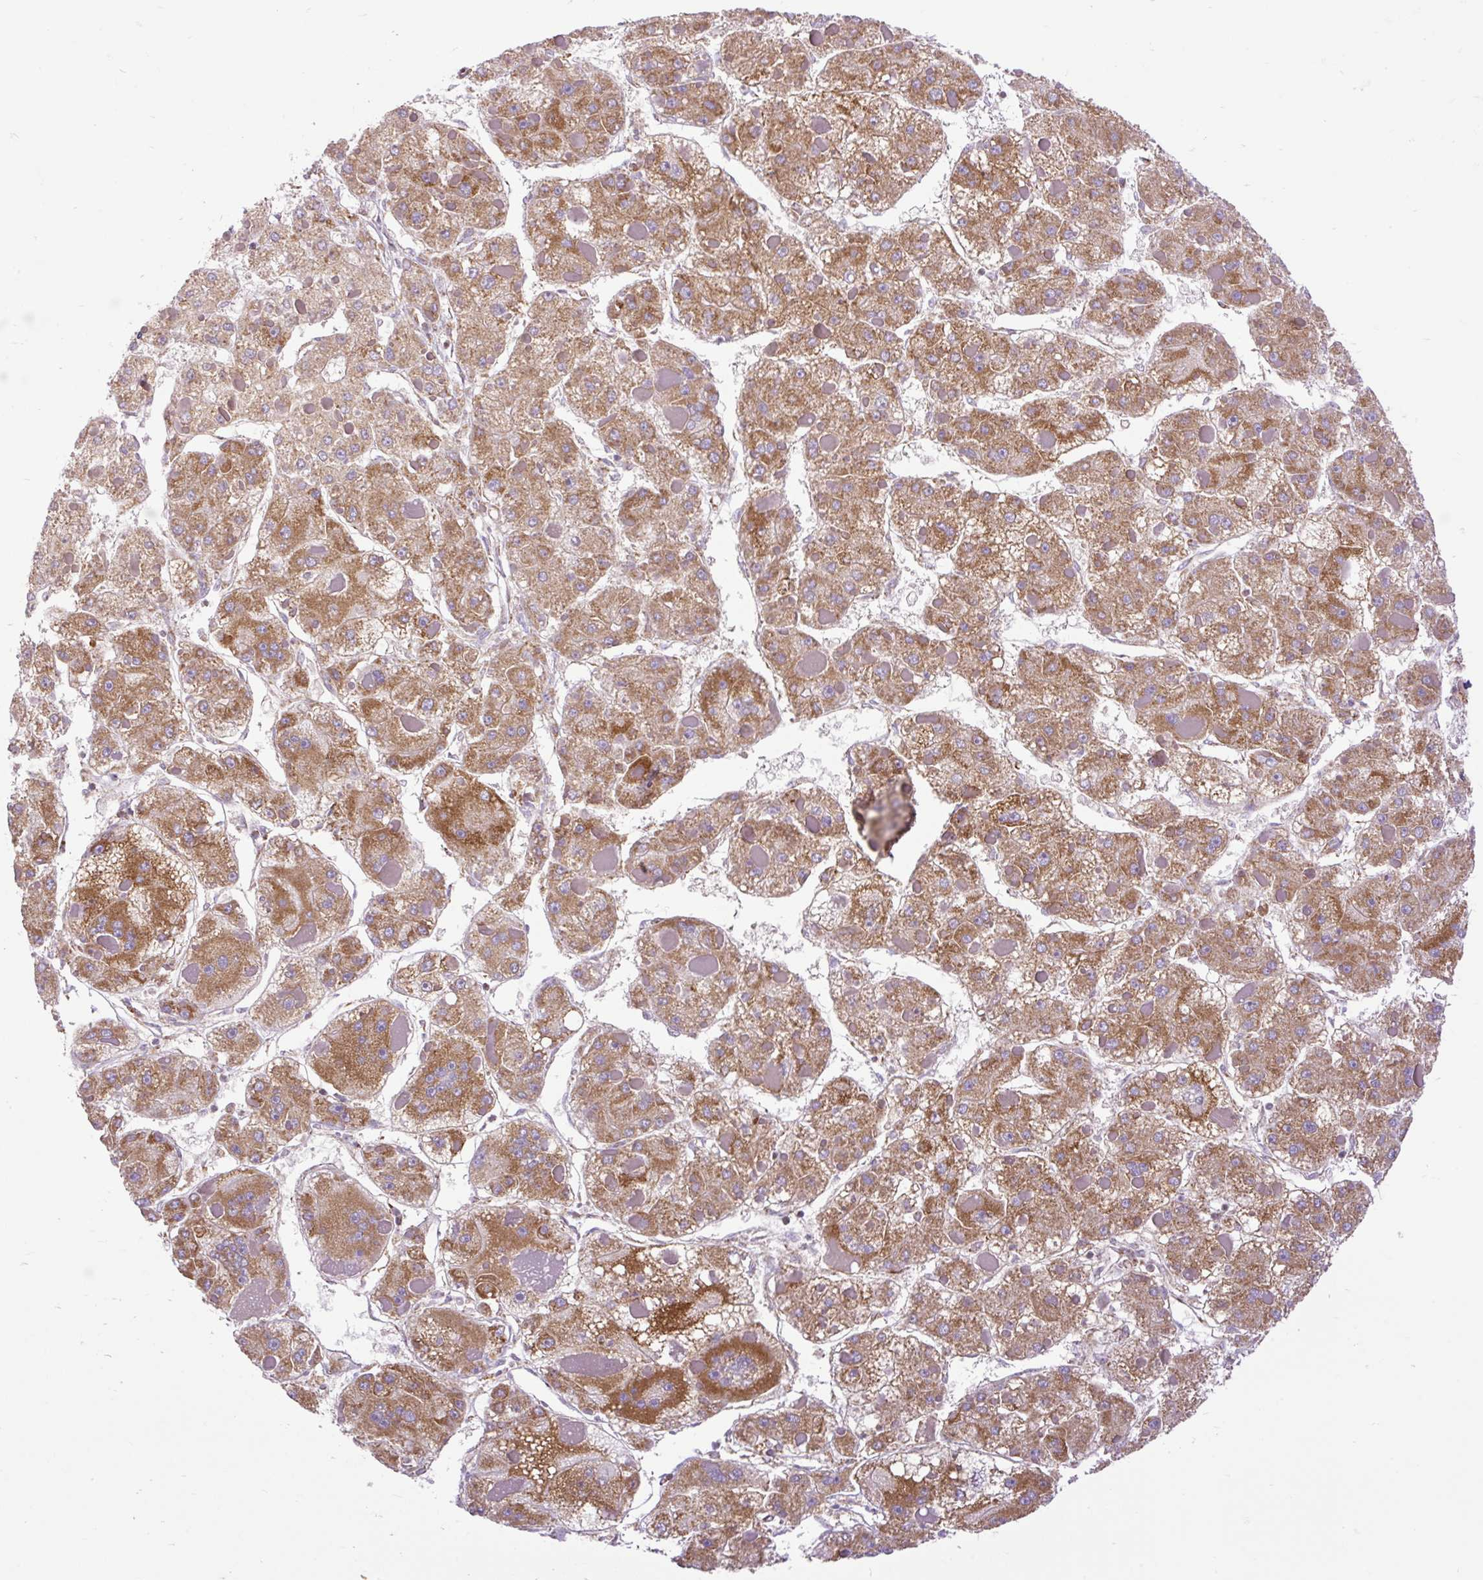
{"staining": {"intensity": "moderate", "quantity": ">75%", "location": "cytoplasmic/membranous"}, "tissue": "liver cancer", "cell_type": "Tumor cells", "image_type": "cancer", "snomed": [{"axis": "morphology", "description": "Carcinoma, Hepatocellular, NOS"}, {"axis": "topography", "description": "Liver"}], "caption": "This photomicrograph demonstrates immunohistochemistry staining of human liver hepatocellular carcinoma, with medium moderate cytoplasmic/membranous expression in about >75% of tumor cells.", "gene": "TOMM40", "patient": {"sex": "female", "age": 73}}